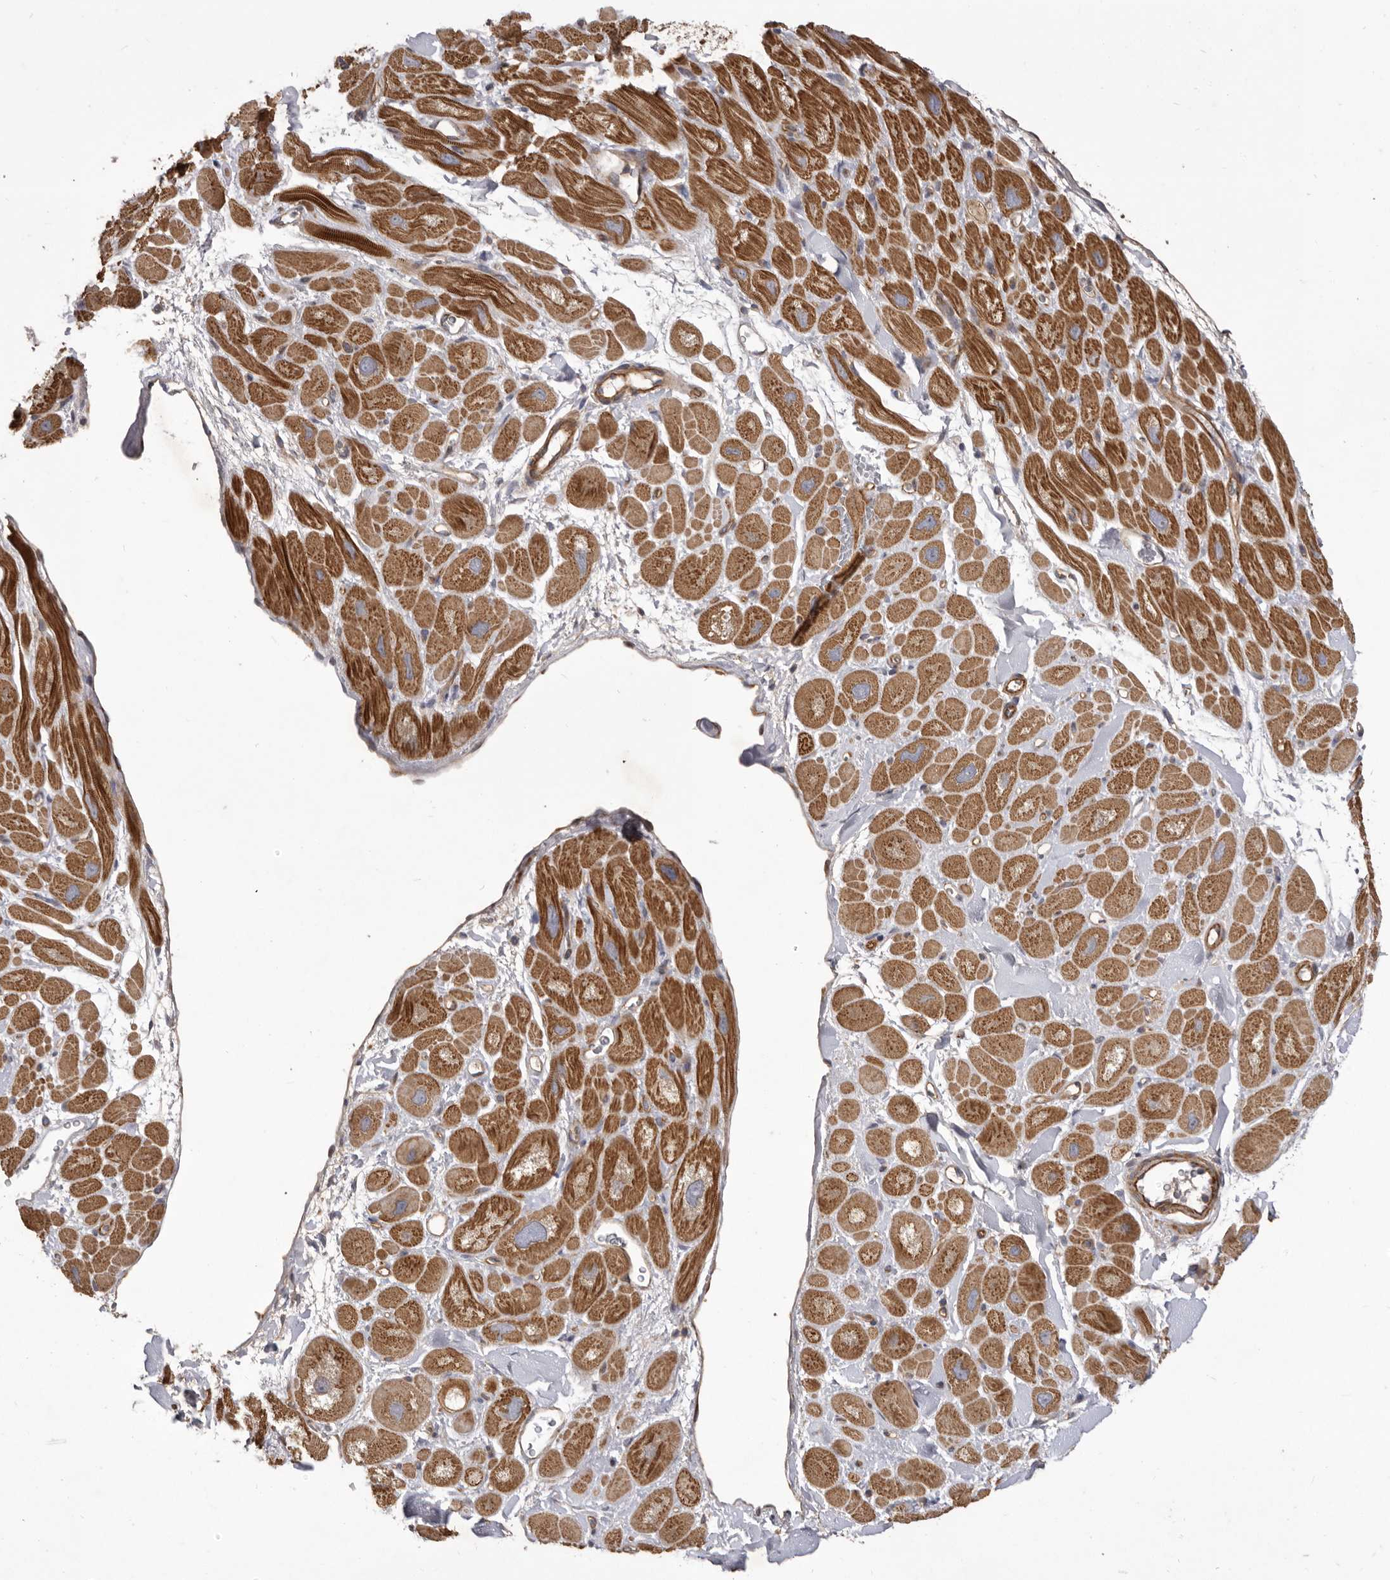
{"staining": {"intensity": "strong", "quantity": ">75%", "location": "cytoplasmic/membranous"}, "tissue": "heart muscle", "cell_type": "Cardiomyocytes", "image_type": "normal", "snomed": [{"axis": "morphology", "description": "Normal tissue, NOS"}, {"axis": "topography", "description": "Heart"}], "caption": "A photomicrograph showing strong cytoplasmic/membranous expression in approximately >75% of cardiomyocytes in benign heart muscle, as visualized by brown immunohistochemical staining.", "gene": "VPS45", "patient": {"sex": "male", "age": 49}}